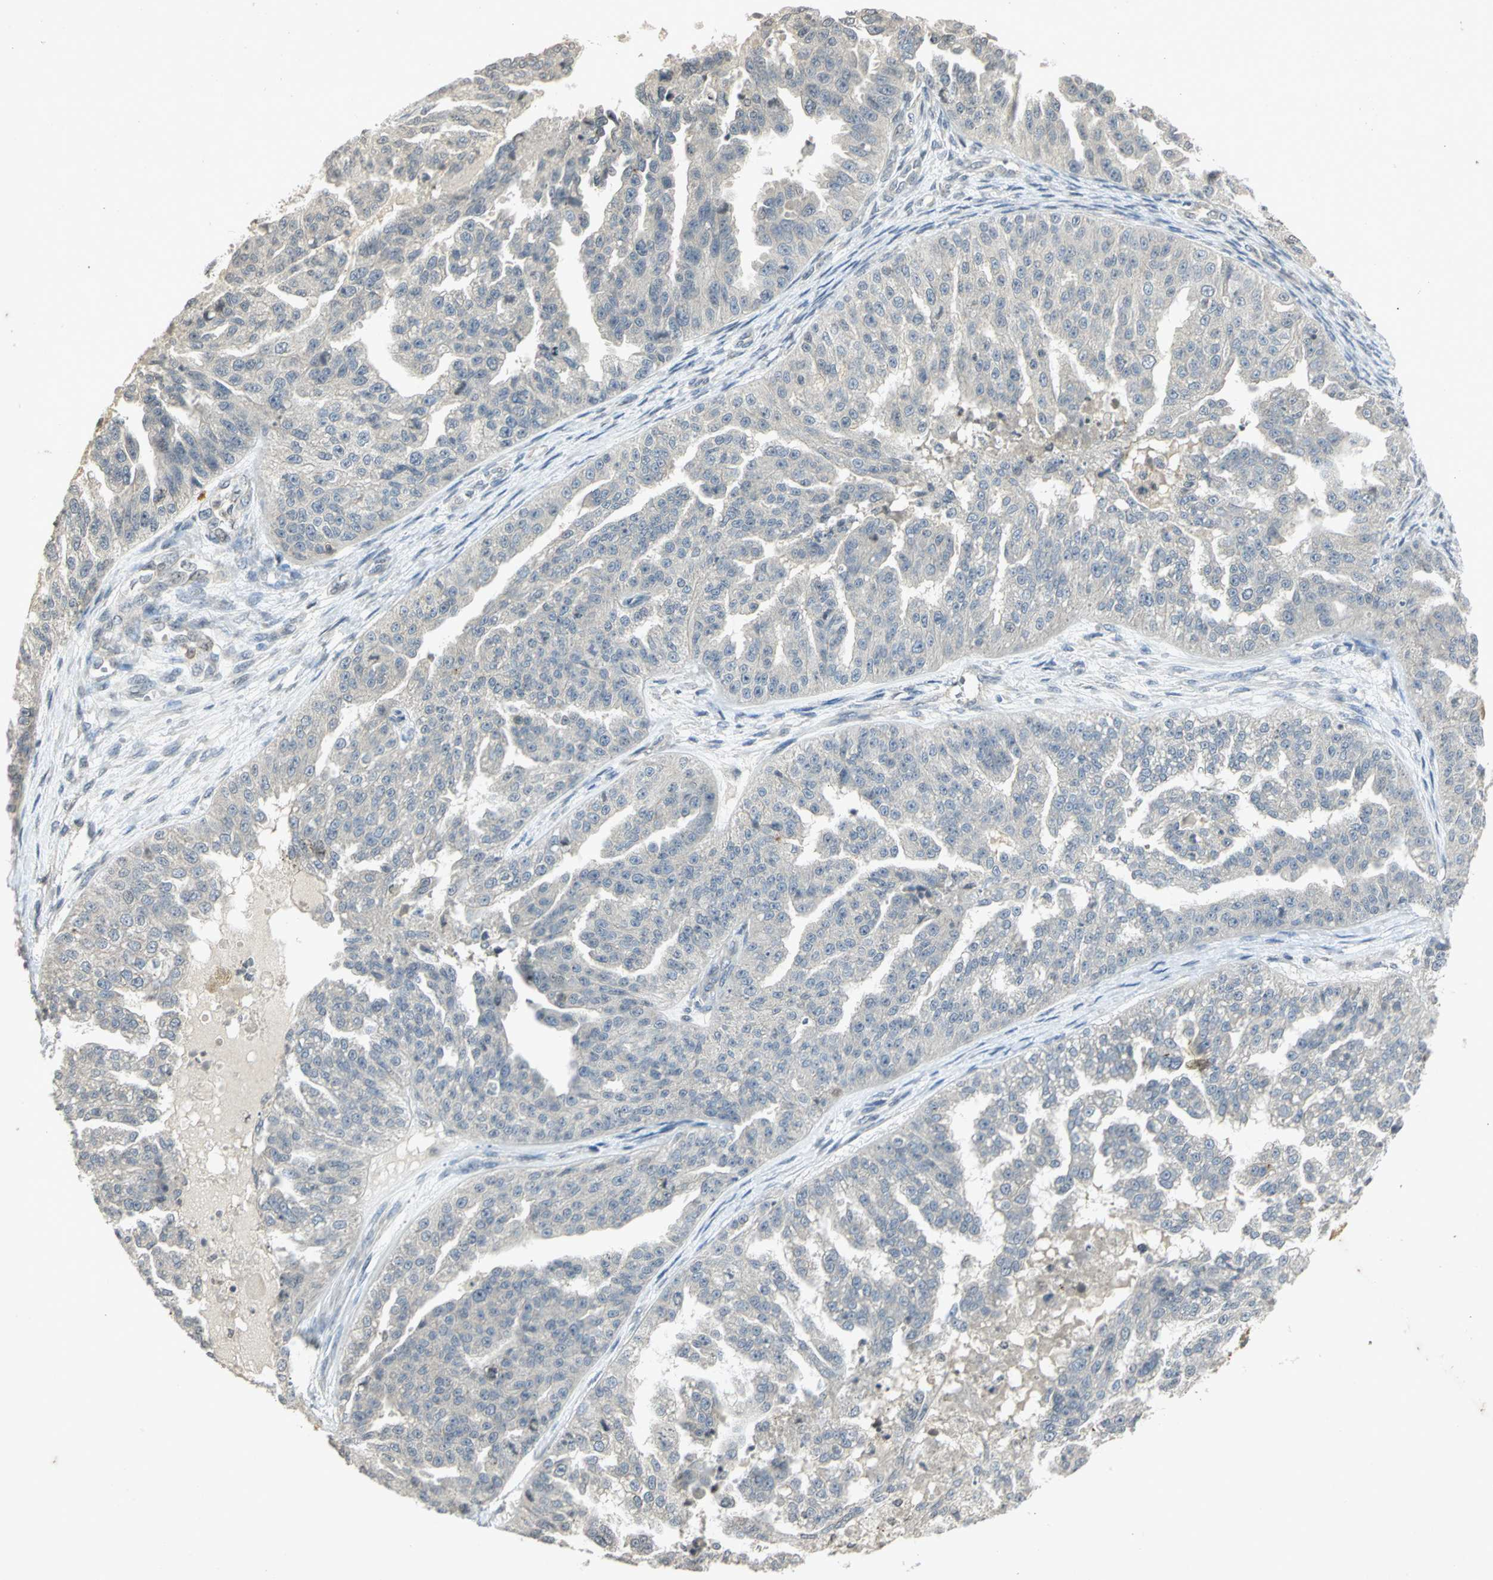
{"staining": {"intensity": "negative", "quantity": "none", "location": "none"}, "tissue": "ovarian cancer", "cell_type": "Tumor cells", "image_type": "cancer", "snomed": [{"axis": "morphology", "description": "Cystadenocarcinoma, serous, NOS"}, {"axis": "topography", "description": "Ovary"}], "caption": "Tumor cells show no significant expression in ovarian cancer. The staining is performed using DAB brown chromogen with nuclei counter-stained in using hematoxylin.", "gene": "IL16", "patient": {"sex": "female", "age": 58}}